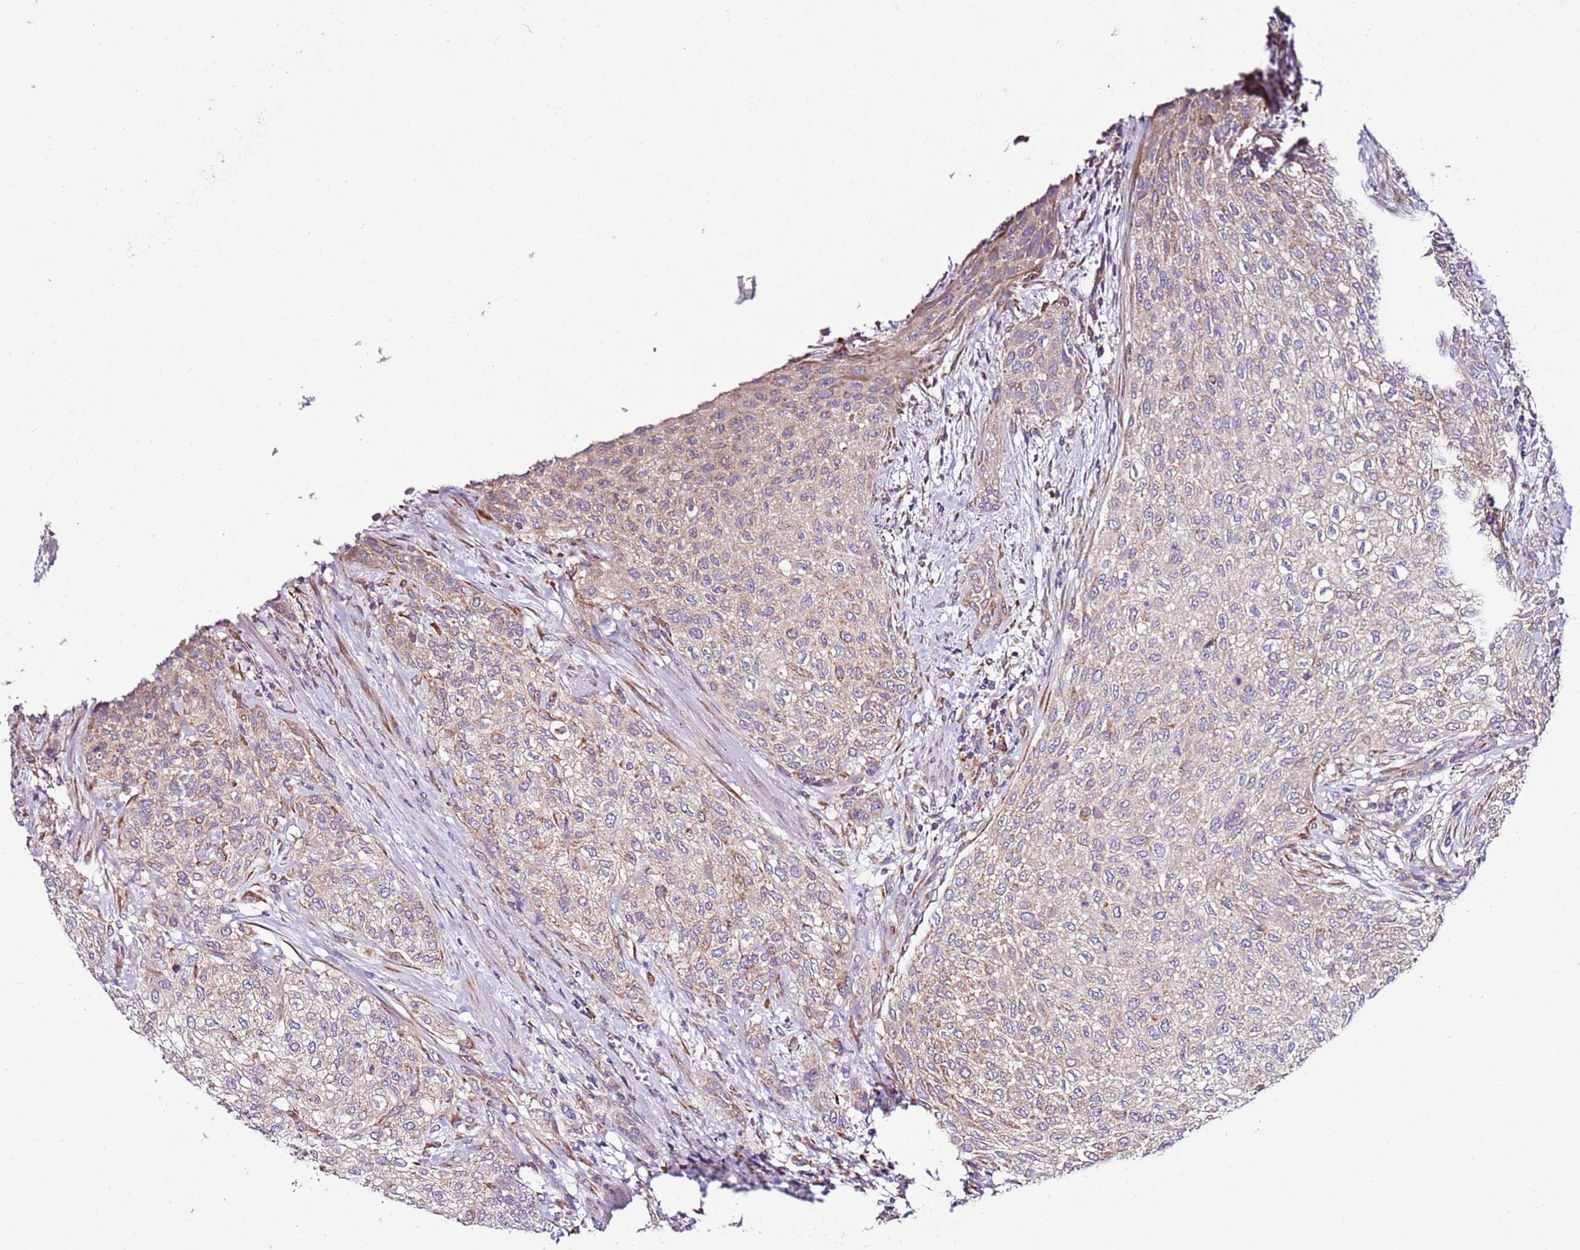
{"staining": {"intensity": "moderate", "quantity": "25%-75%", "location": "cytoplasmic/membranous"}, "tissue": "urothelial cancer", "cell_type": "Tumor cells", "image_type": "cancer", "snomed": [{"axis": "morphology", "description": "Normal tissue, NOS"}, {"axis": "morphology", "description": "Urothelial carcinoma, NOS"}, {"axis": "topography", "description": "Urinary bladder"}, {"axis": "topography", "description": "Peripheral nerve tissue"}], "caption": "Moderate cytoplasmic/membranous expression is appreciated in about 25%-75% of tumor cells in urothelial cancer.", "gene": "C19orf12", "patient": {"sex": "male", "age": 35}}